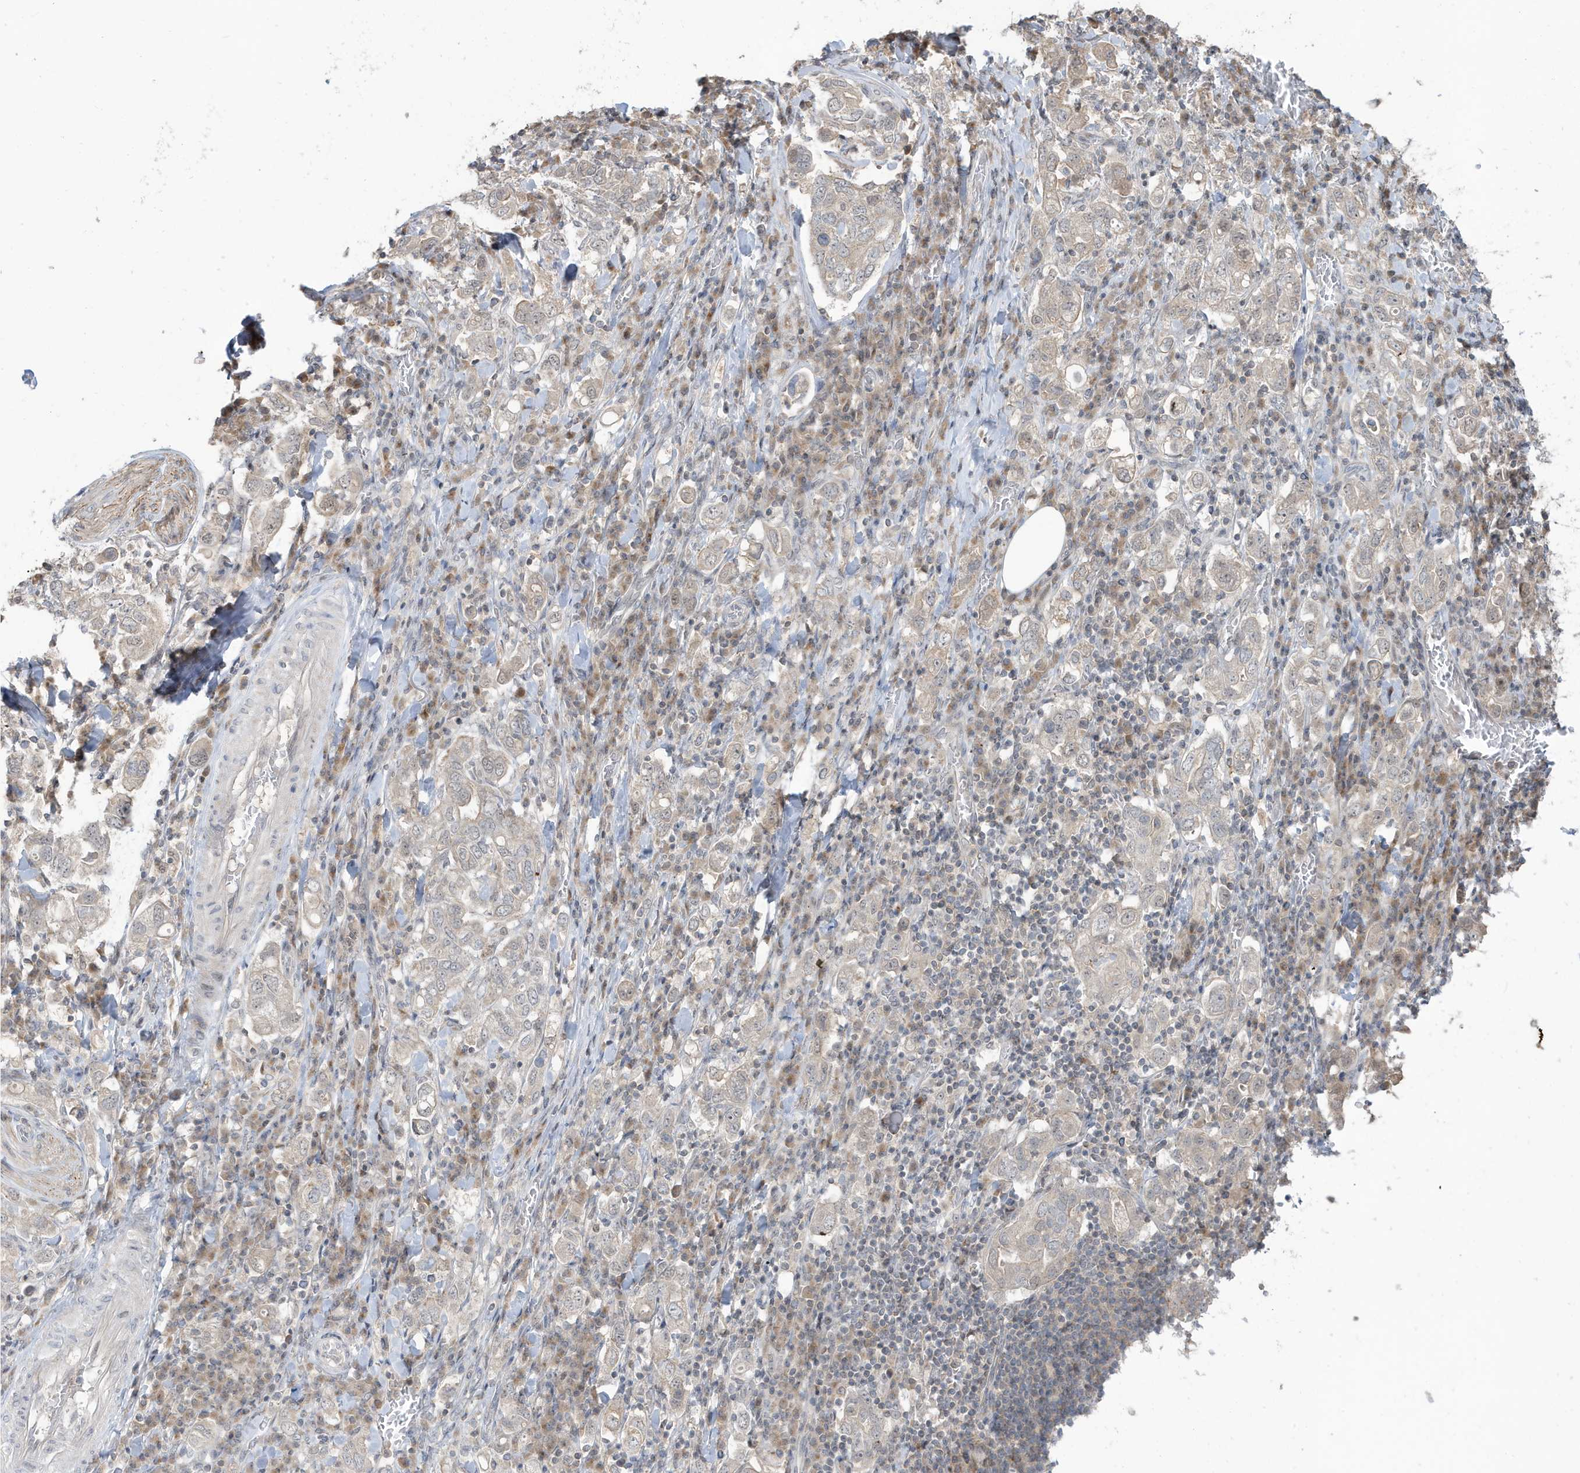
{"staining": {"intensity": "weak", "quantity": "<25%", "location": "cytoplasmic/membranous"}, "tissue": "stomach cancer", "cell_type": "Tumor cells", "image_type": "cancer", "snomed": [{"axis": "morphology", "description": "Adenocarcinoma, NOS"}, {"axis": "topography", "description": "Stomach, upper"}], "caption": "IHC of human stomach adenocarcinoma displays no positivity in tumor cells. (Brightfield microscopy of DAB immunohistochemistry (IHC) at high magnification).", "gene": "PRRT3", "patient": {"sex": "male", "age": 62}}